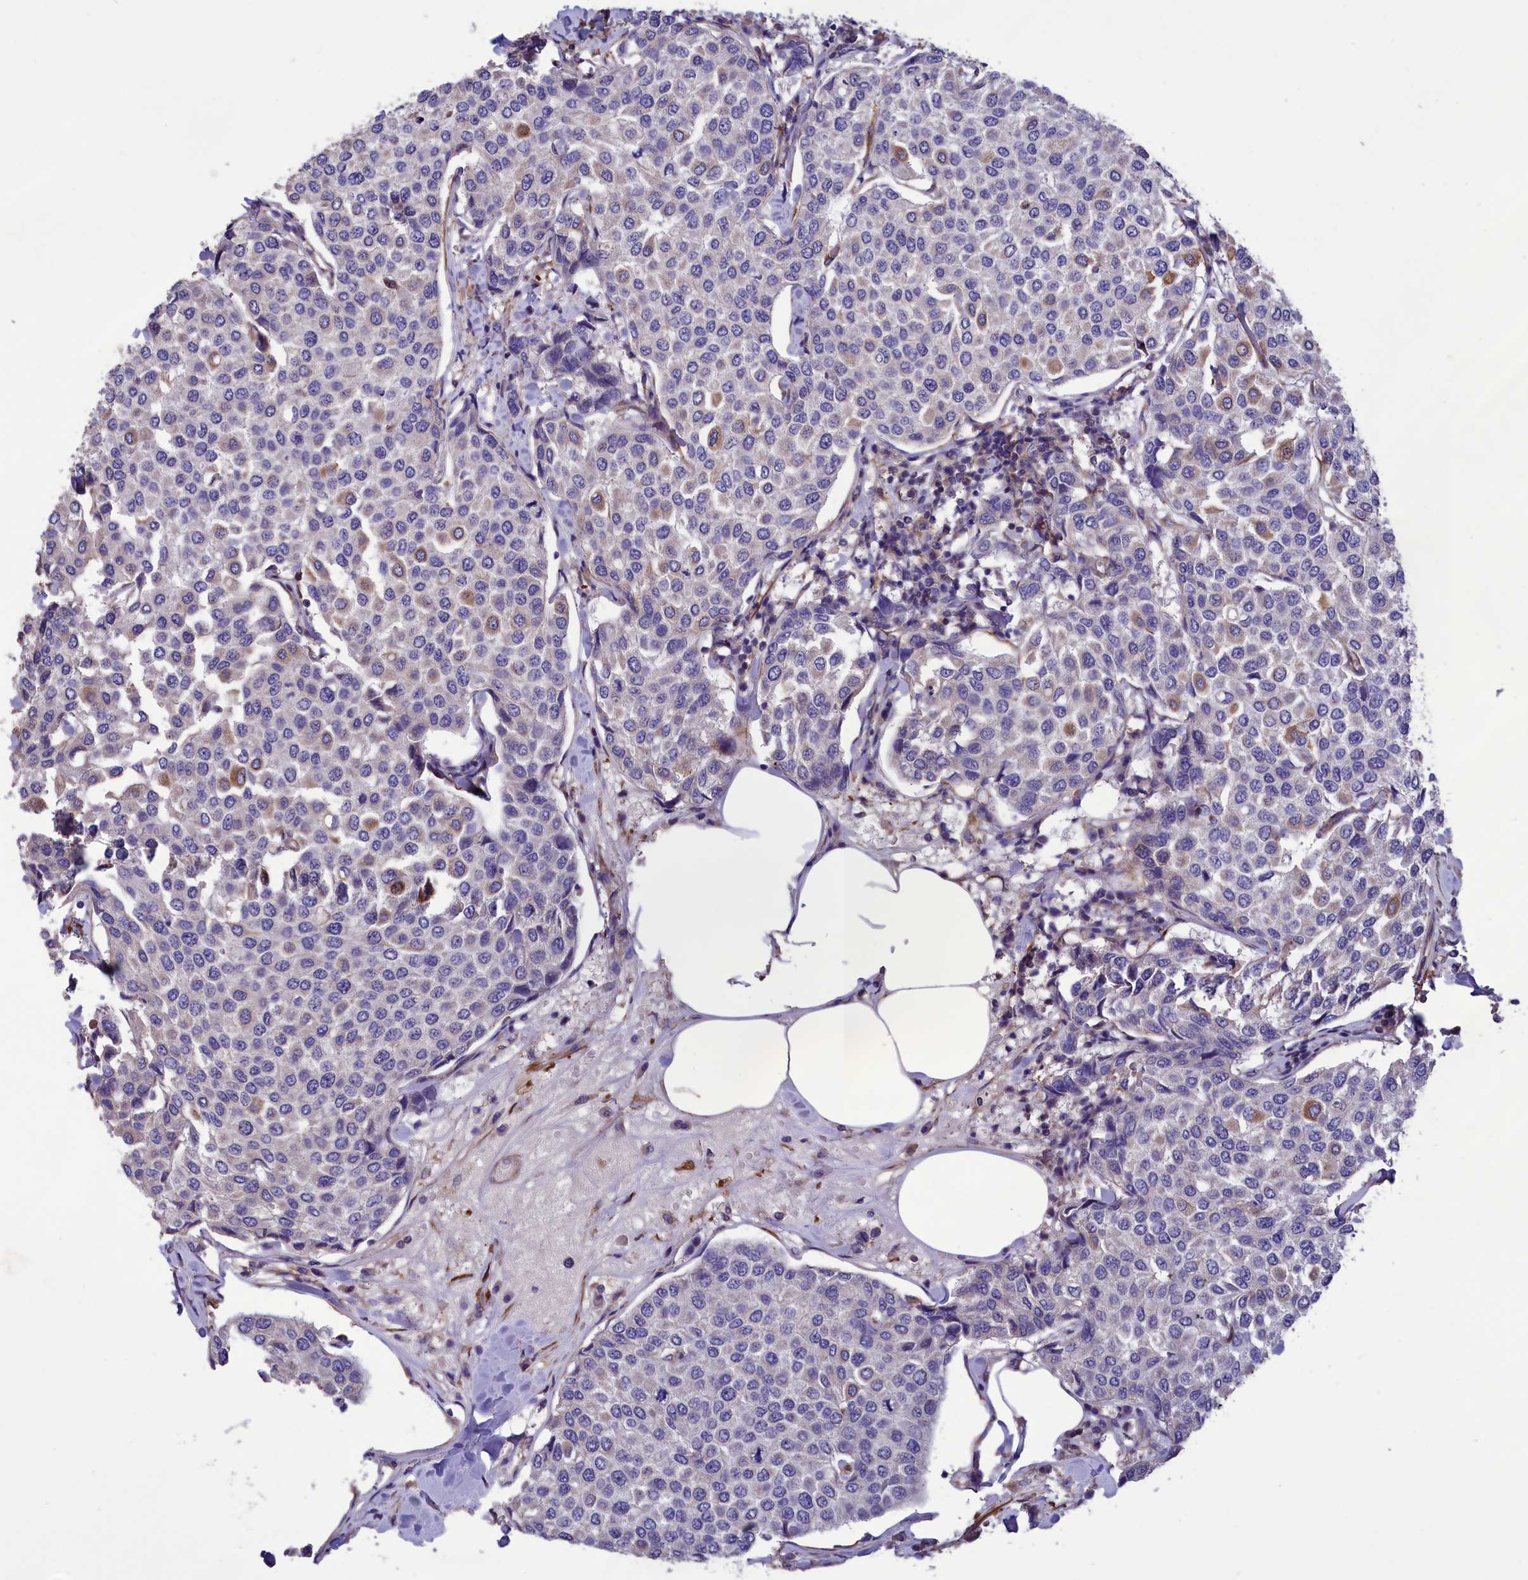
{"staining": {"intensity": "weak", "quantity": "<25%", "location": "cytoplasmic/membranous"}, "tissue": "breast cancer", "cell_type": "Tumor cells", "image_type": "cancer", "snomed": [{"axis": "morphology", "description": "Duct carcinoma"}, {"axis": "topography", "description": "Breast"}], "caption": "DAB immunohistochemical staining of human breast intraductal carcinoma exhibits no significant expression in tumor cells.", "gene": "AMDHD2", "patient": {"sex": "female", "age": 55}}